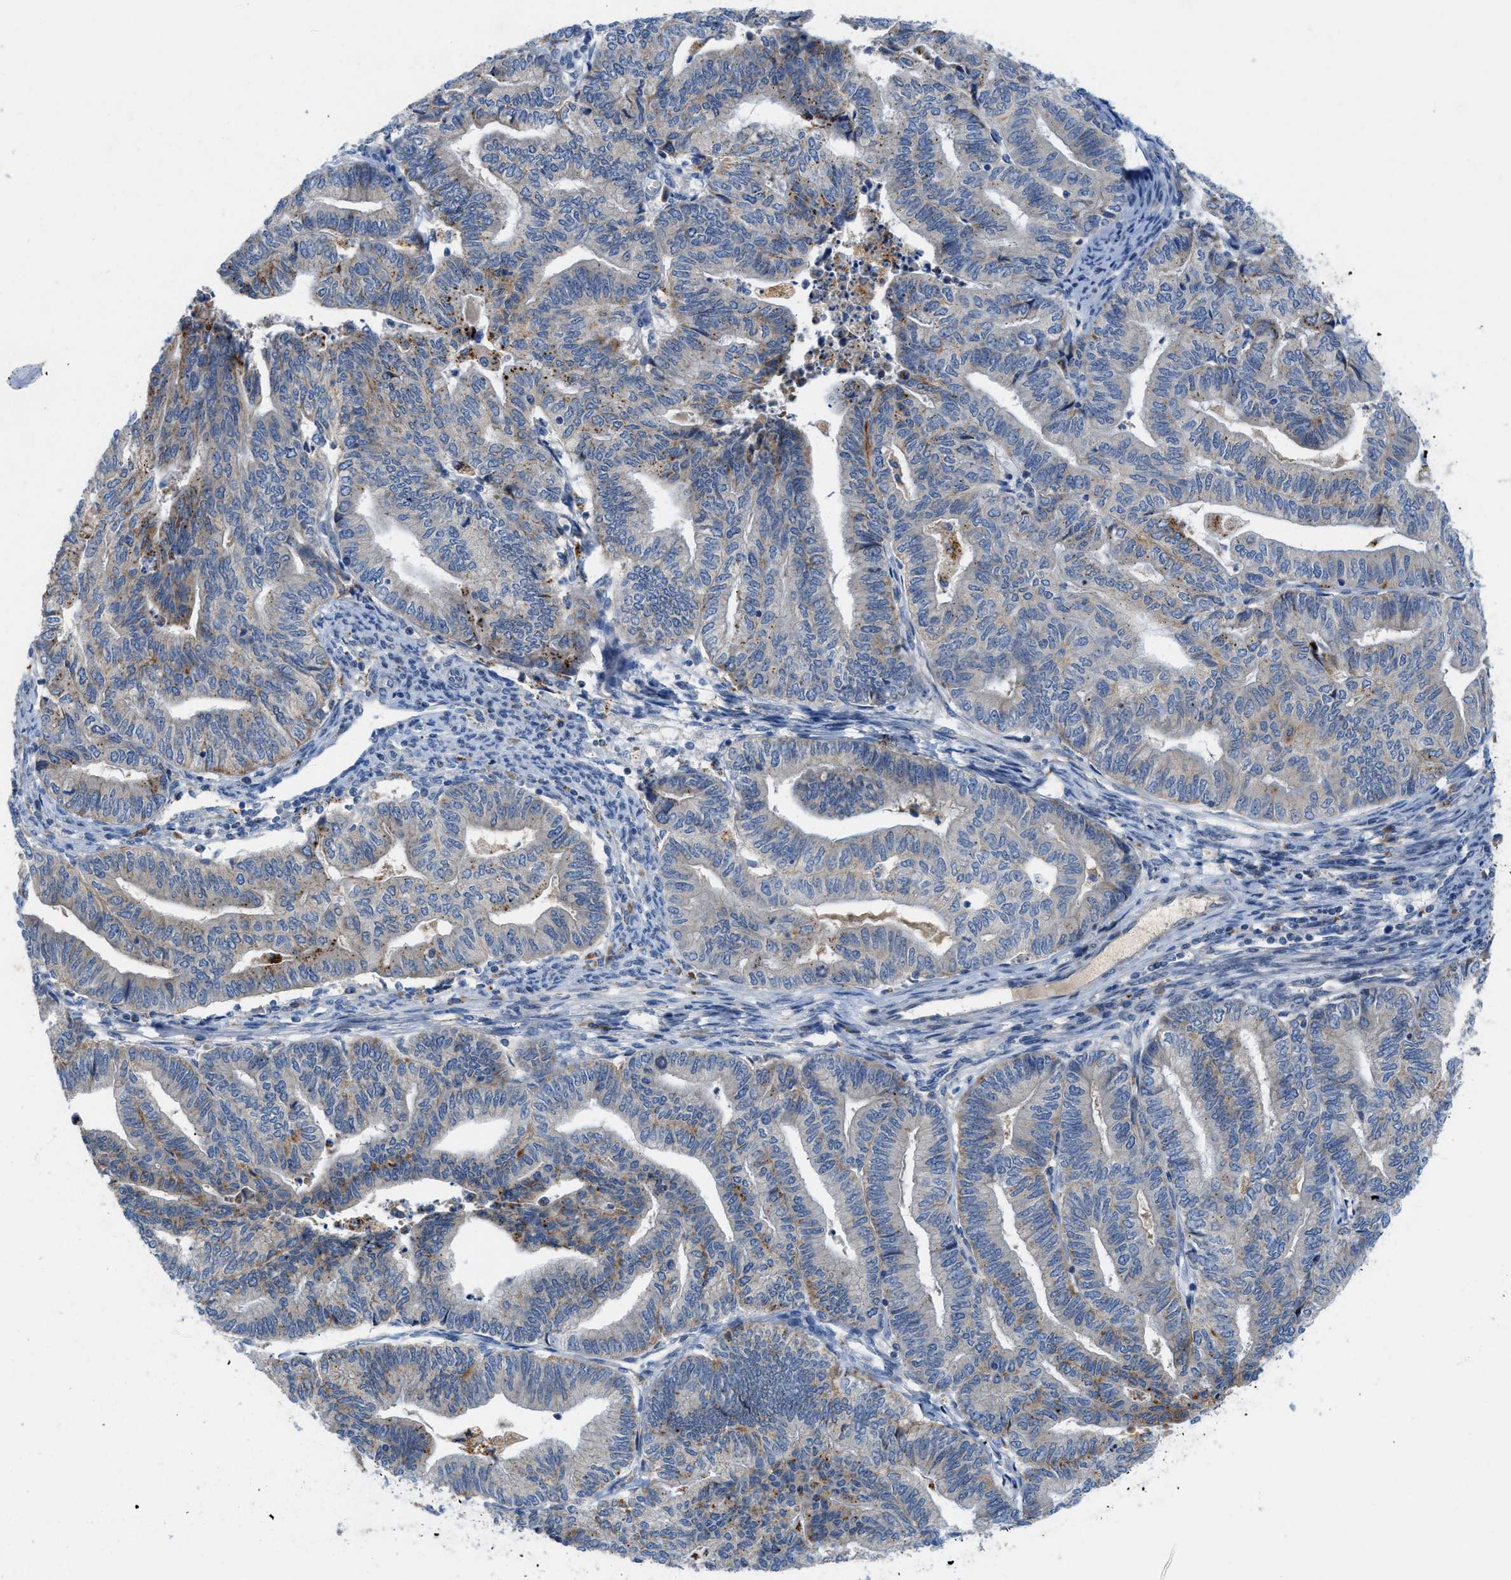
{"staining": {"intensity": "weak", "quantity": "25%-75%", "location": "cytoplasmic/membranous"}, "tissue": "endometrial cancer", "cell_type": "Tumor cells", "image_type": "cancer", "snomed": [{"axis": "morphology", "description": "Adenocarcinoma, NOS"}, {"axis": "topography", "description": "Endometrium"}], "caption": "An image of endometrial cancer stained for a protein reveals weak cytoplasmic/membranous brown staining in tumor cells. The protein of interest is stained brown, and the nuclei are stained in blue (DAB IHC with brightfield microscopy, high magnification).", "gene": "TMEM248", "patient": {"sex": "female", "age": 79}}